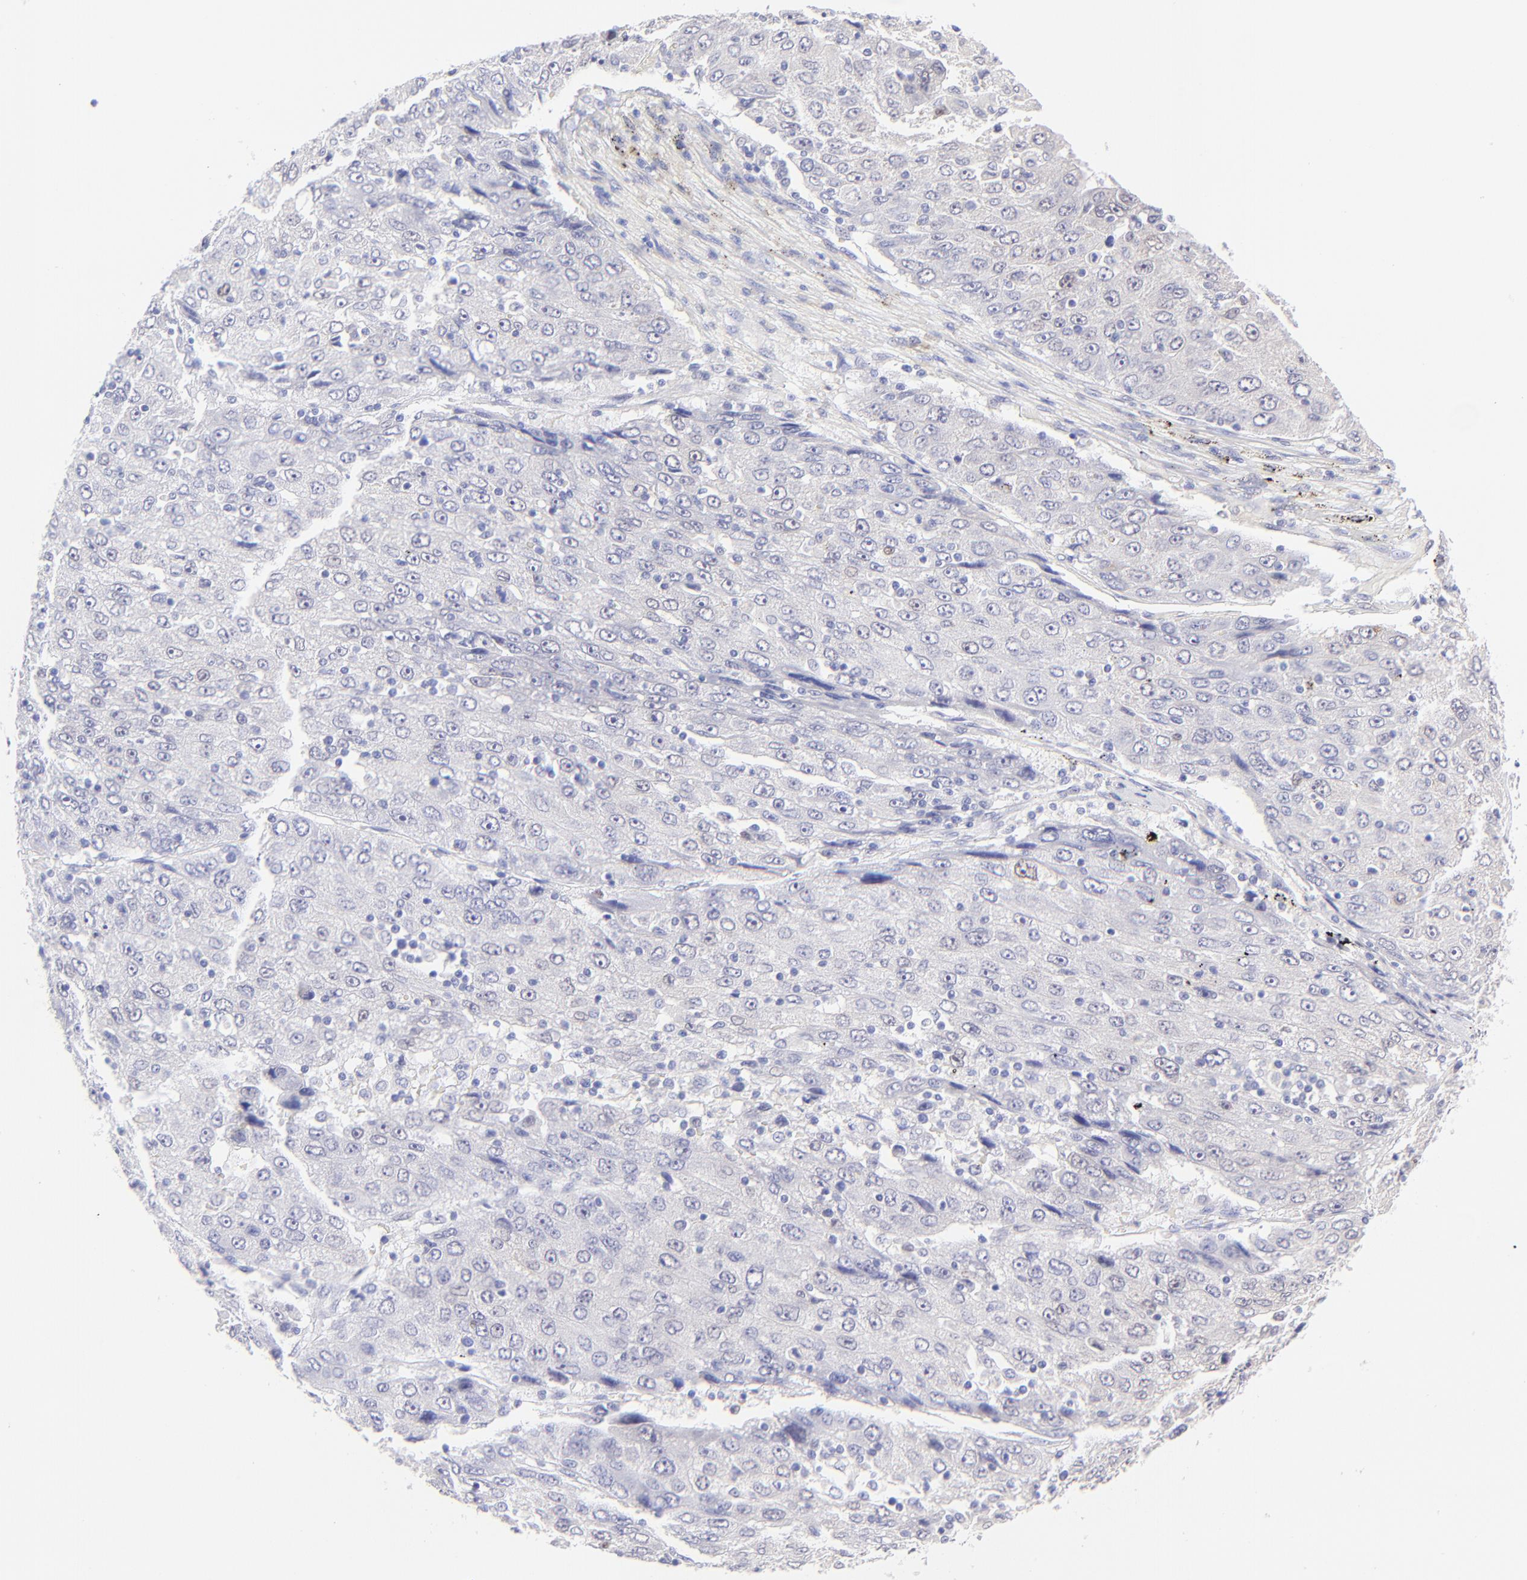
{"staining": {"intensity": "negative", "quantity": "none", "location": "none"}, "tissue": "liver cancer", "cell_type": "Tumor cells", "image_type": "cancer", "snomed": [{"axis": "morphology", "description": "Carcinoma, Hepatocellular, NOS"}, {"axis": "topography", "description": "Liver"}], "caption": "The immunohistochemistry (IHC) photomicrograph has no significant staining in tumor cells of liver cancer tissue.", "gene": "KLF4", "patient": {"sex": "male", "age": 49}}